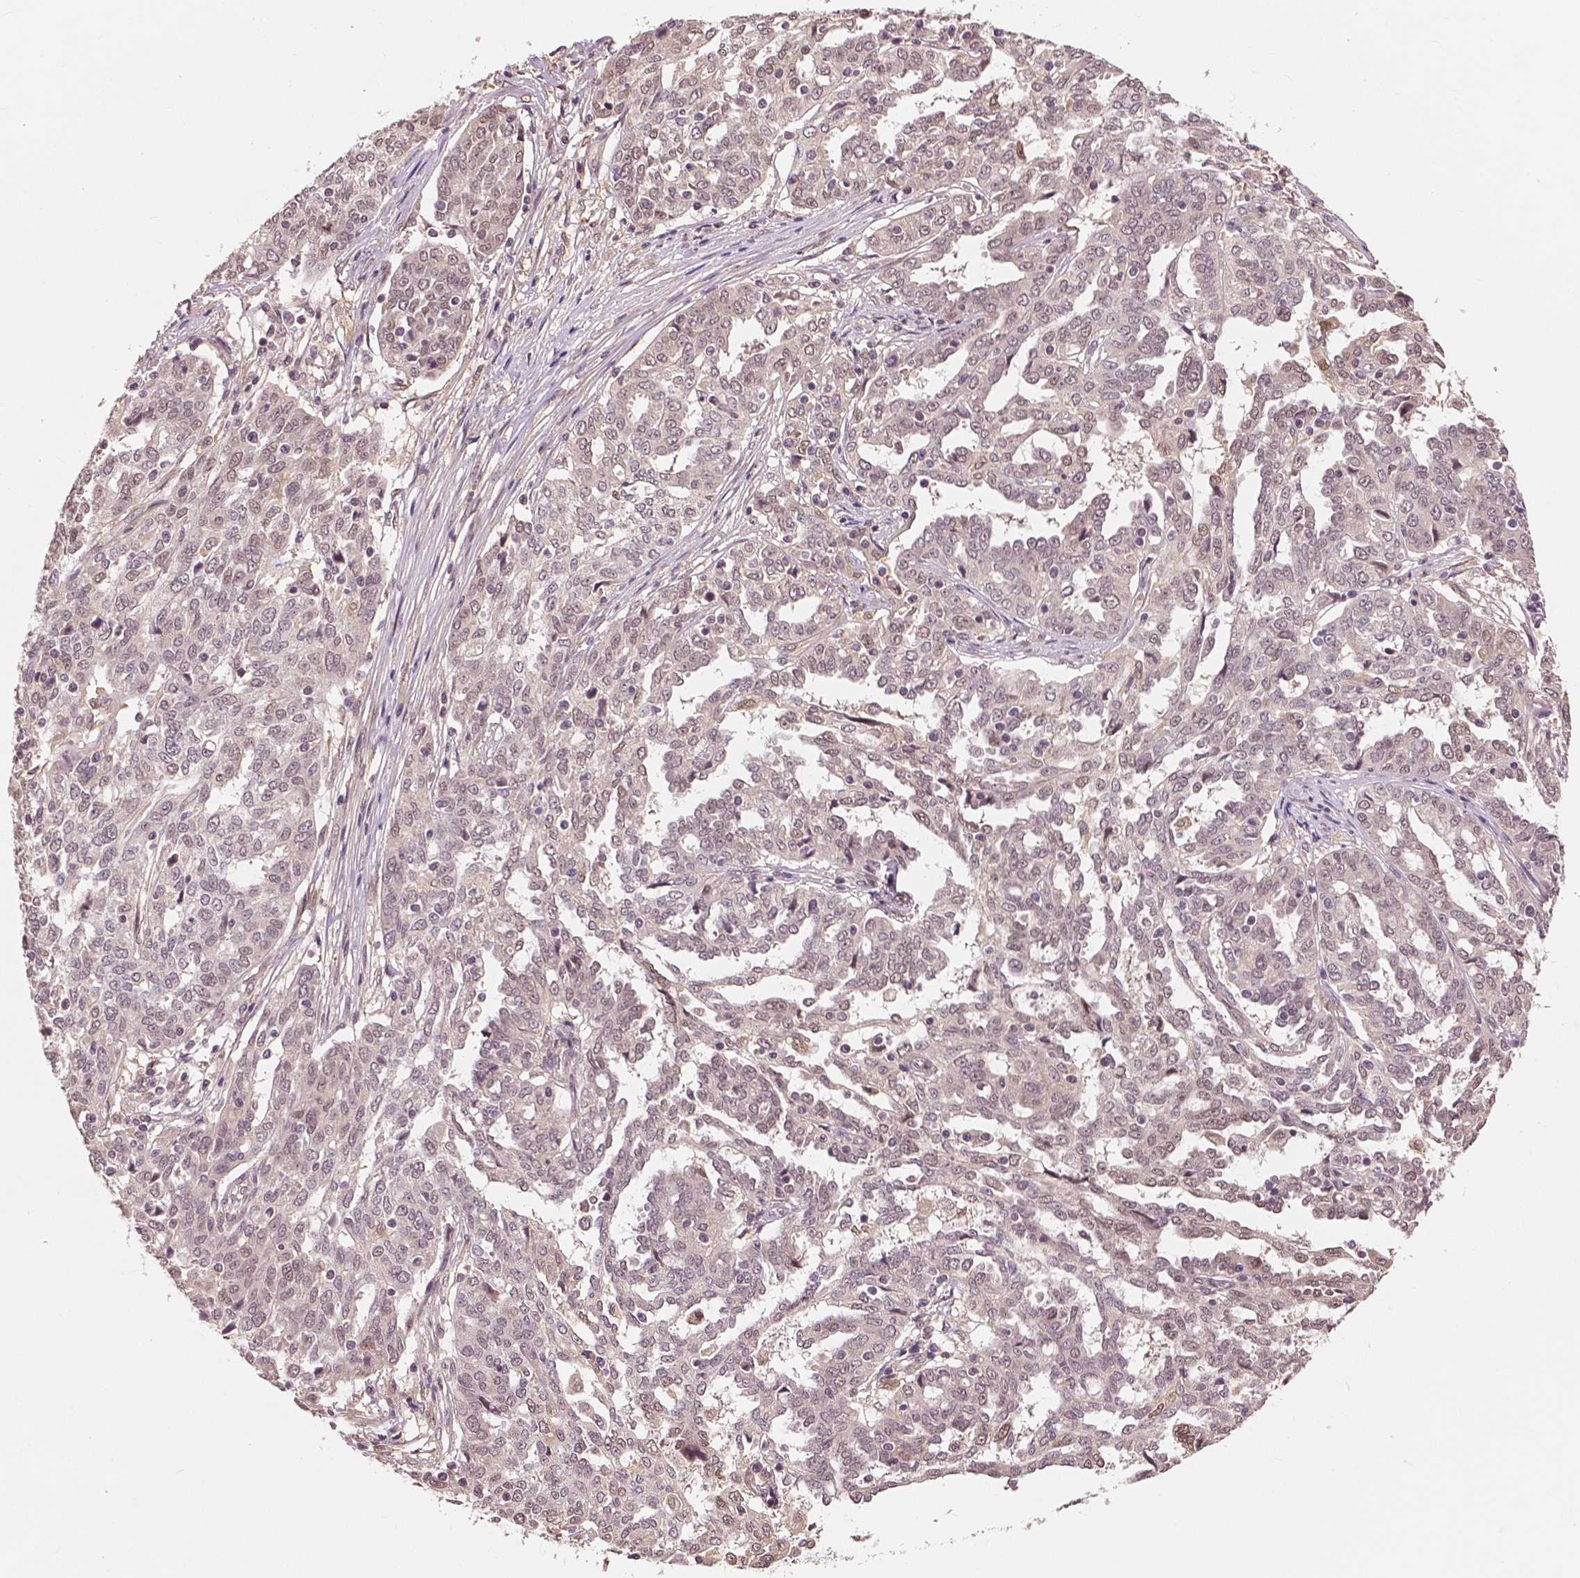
{"staining": {"intensity": "weak", "quantity": ">75%", "location": "cytoplasmic/membranous,nuclear"}, "tissue": "ovarian cancer", "cell_type": "Tumor cells", "image_type": "cancer", "snomed": [{"axis": "morphology", "description": "Cystadenocarcinoma, serous, NOS"}, {"axis": "topography", "description": "Ovary"}], "caption": "A histopathology image of ovarian cancer stained for a protein reveals weak cytoplasmic/membranous and nuclear brown staining in tumor cells. Using DAB (brown) and hematoxylin (blue) stains, captured at high magnification using brightfield microscopy.", "gene": "MAP1LC3B", "patient": {"sex": "female", "age": 67}}